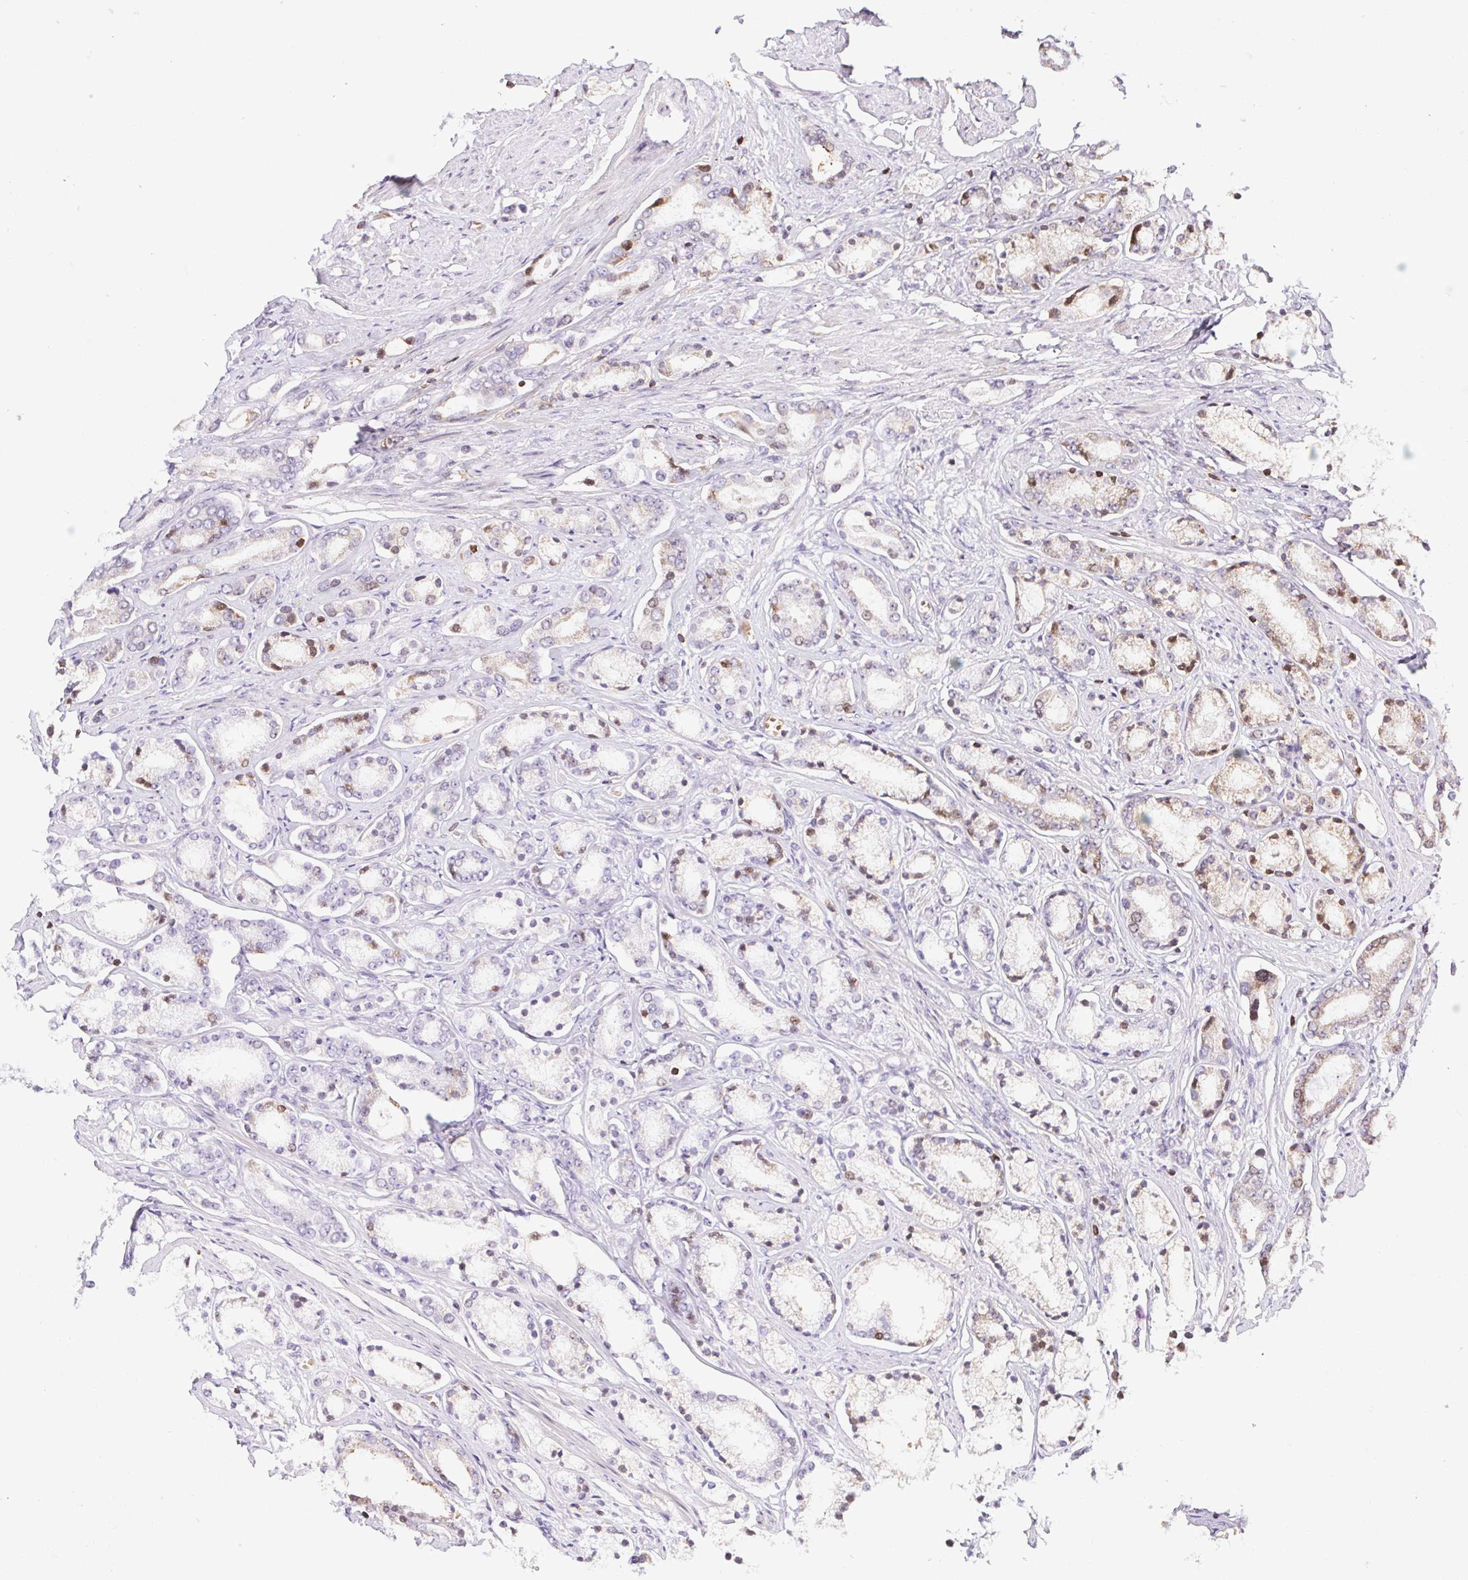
{"staining": {"intensity": "weak", "quantity": "<25%", "location": "nuclear"}, "tissue": "prostate cancer", "cell_type": "Tumor cells", "image_type": "cancer", "snomed": [{"axis": "morphology", "description": "Adenocarcinoma, High grade"}, {"axis": "topography", "description": "Prostate"}], "caption": "This is a histopathology image of IHC staining of high-grade adenocarcinoma (prostate), which shows no positivity in tumor cells.", "gene": "TPRG1", "patient": {"sex": "male", "age": 63}}